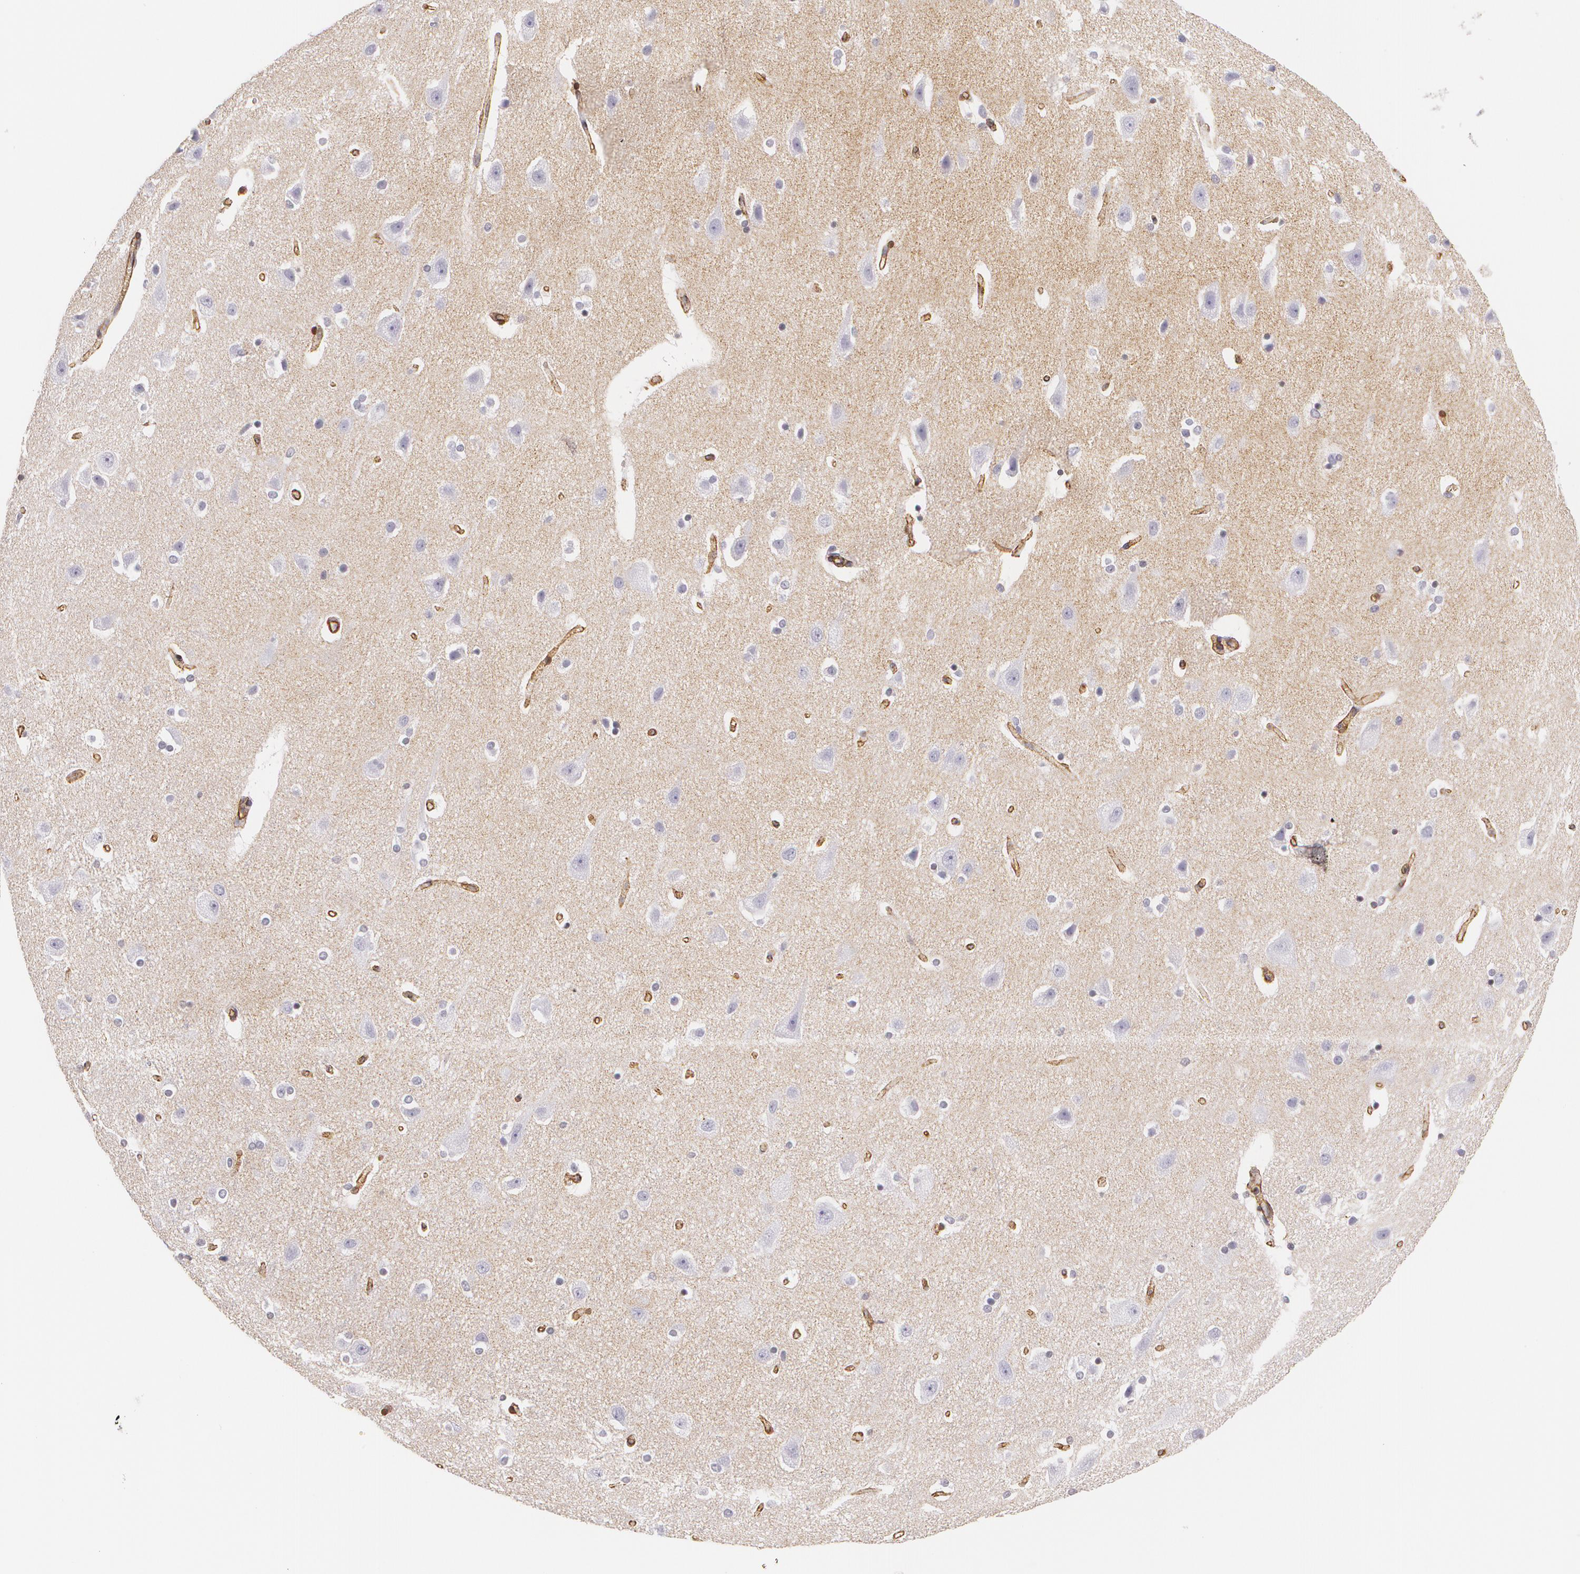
{"staining": {"intensity": "negative", "quantity": "none", "location": "none"}, "tissue": "caudate", "cell_type": "Glial cells", "image_type": "normal", "snomed": [{"axis": "morphology", "description": "Normal tissue, NOS"}, {"axis": "topography", "description": "Lateral ventricle wall"}], "caption": "Glial cells are negative for protein expression in normal human caudate. The staining is performed using DAB brown chromogen with nuclei counter-stained in using hematoxylin.", "gene": "VAMP1", "patient": {"sex": "female", "age": 54}}